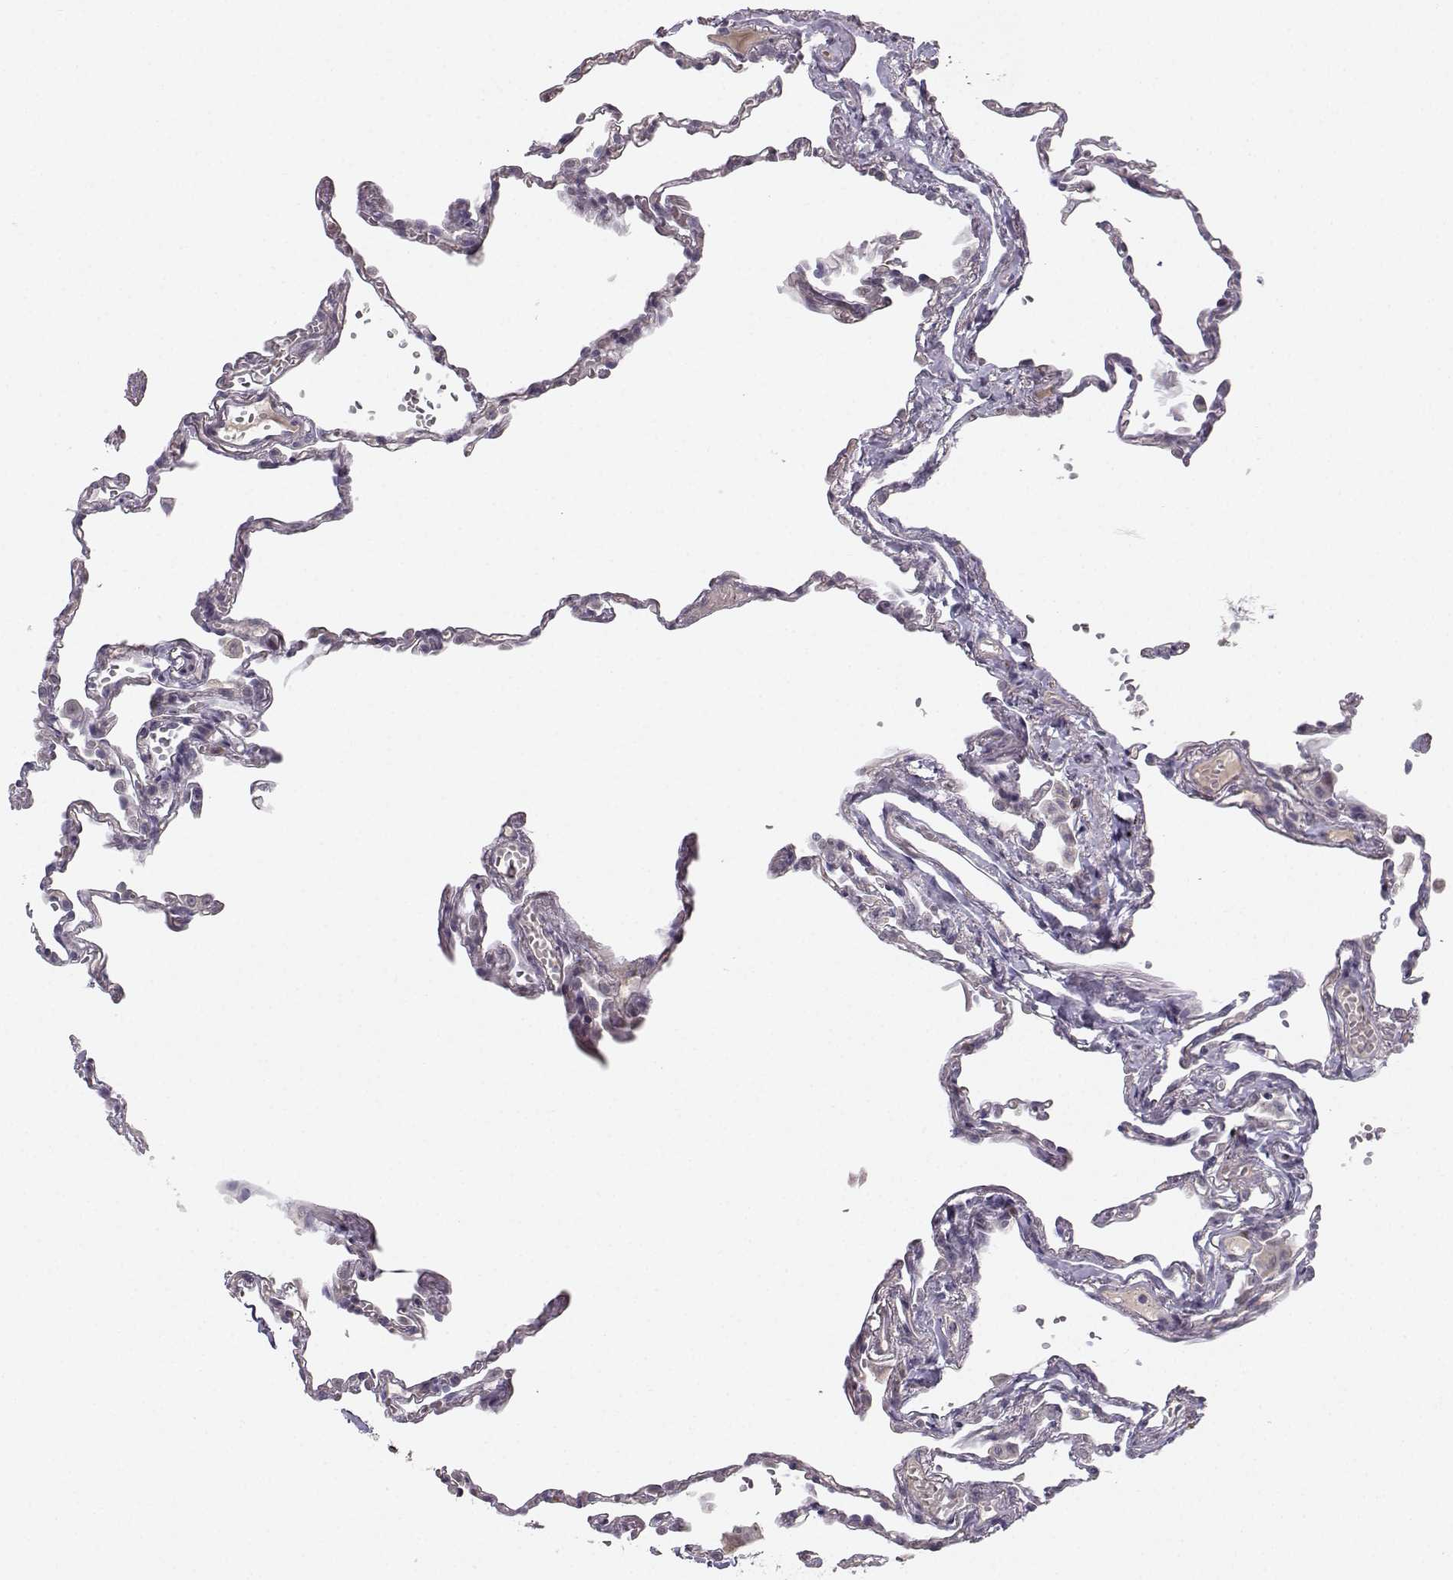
{"staining": {"intensity": "negative", "quantity": "none", "location": "none"}, "tissue": "lung", "cell_type": "Alveolar cells", "image_type": "normal", "snomed": [{"axis": "morphology", "description": "Normal tissue, NOS"}, {"axis": "topography", "description": "Lung"}], "caption": "High magnification brightfield microscopy of normal lung stained with DAB (3,3'-diaminobenzidine) (brown) and counterstained with hematoxylin (blue): alveolar cells show no significant positivity. (DAB (3,3'-diaminobenzidine) IHC, high magnification).", "gene": "OPRD1", "patient": {"sex": "male", "age": 78}}